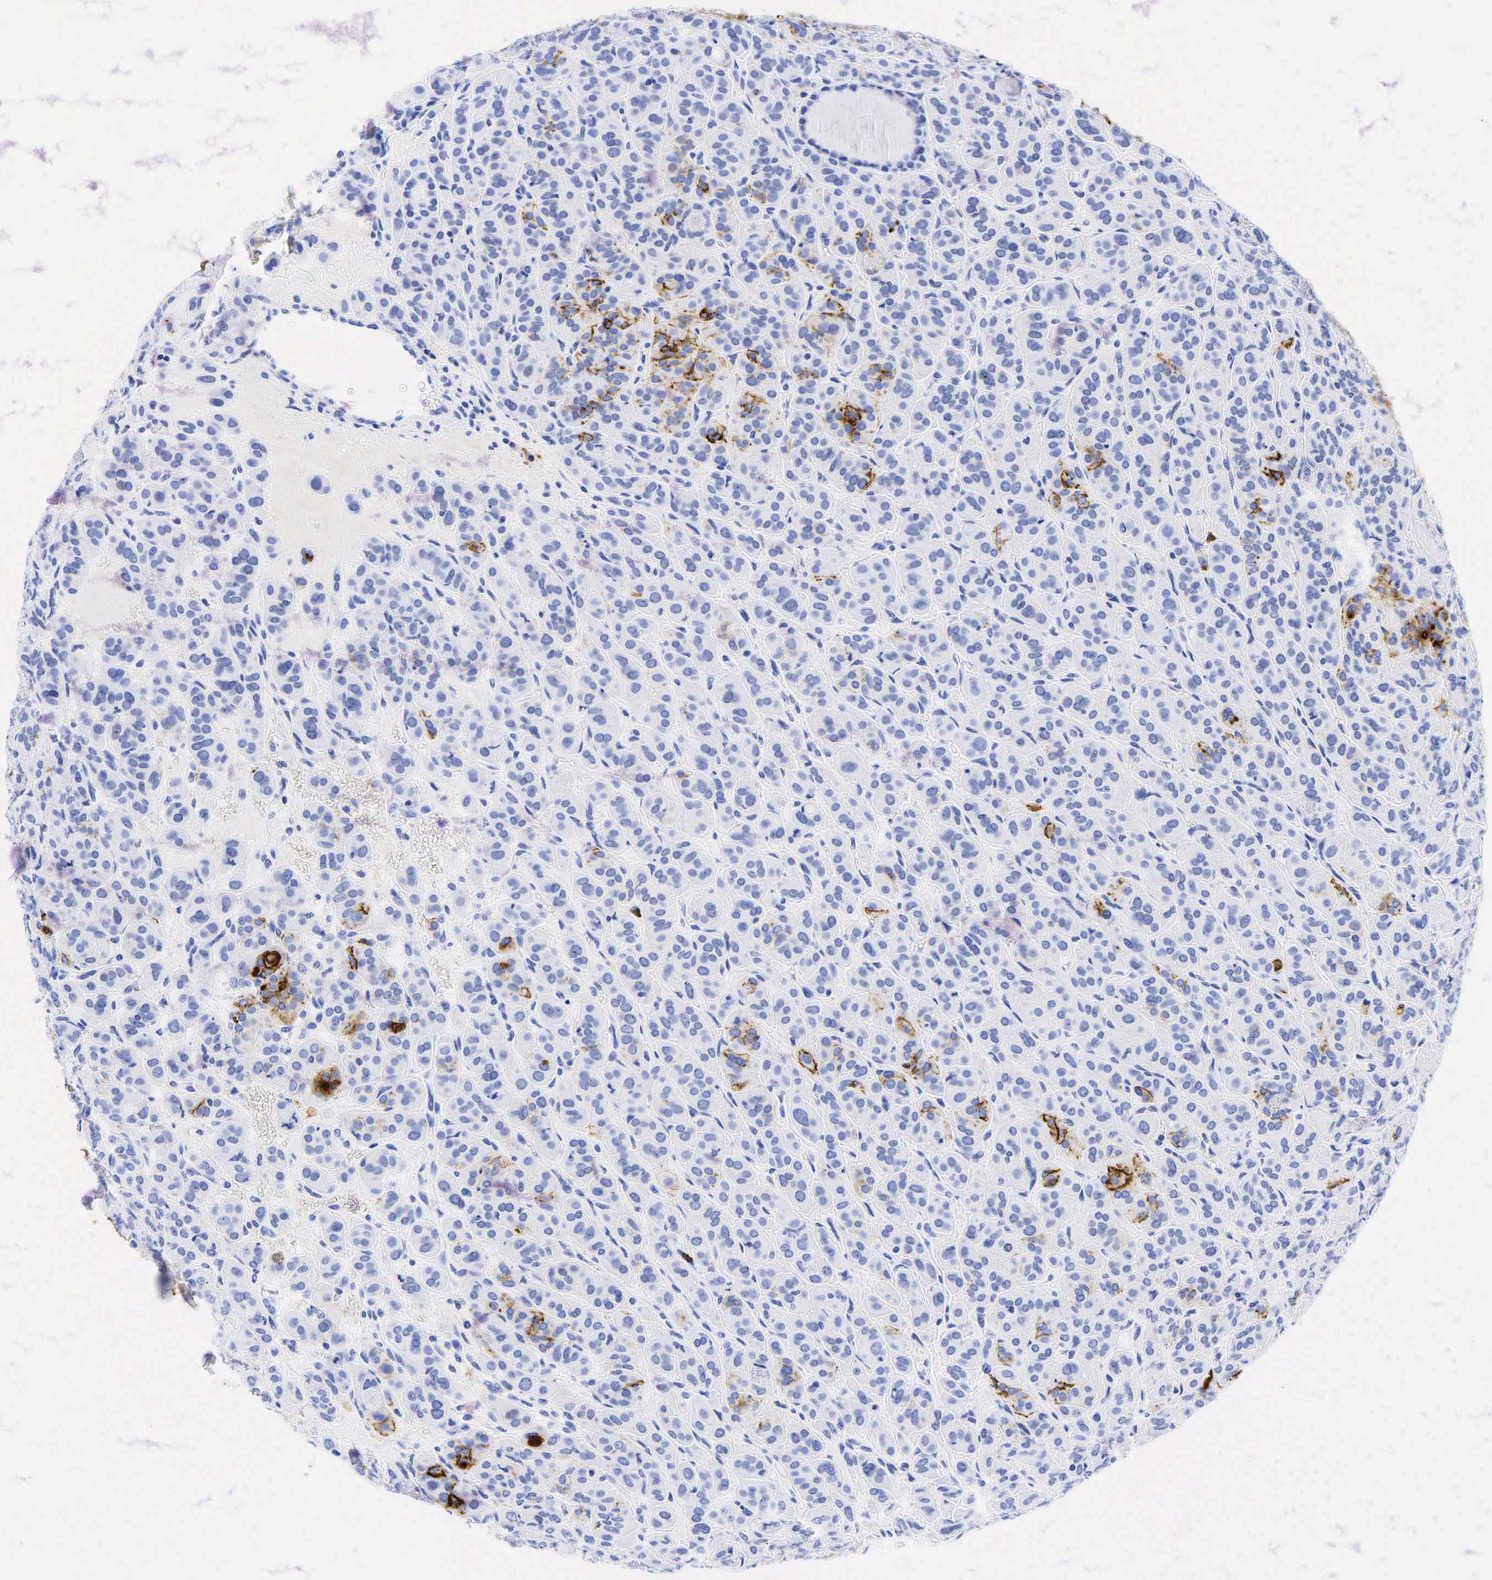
{"staining": {"intensity": "moderate", "quantity": "<25%", "location": "cytoplasmic/membranous"}, "tissue": "thyroid cancer", "cell_type": "Tumor cells", "image_type": "cancer", "snomed": [{"axis": "morphology", "description": "Follicular adenoma carcinoma, NOS"}, {"axis": "topography", "description": "Thyroid gland"}], "caption": "High-magnification brightfield microscopy of follicular adenoma carcinoma (thyroid) stained with DAB (brown) and counterstained with hematoxylin (blue). tumor cells exhibit moderate cytoplasmic/membranous positivity is present in approximately<25% of cells.", "gene": "FUT4", "patient": {"sex": "female", "age": 71}}